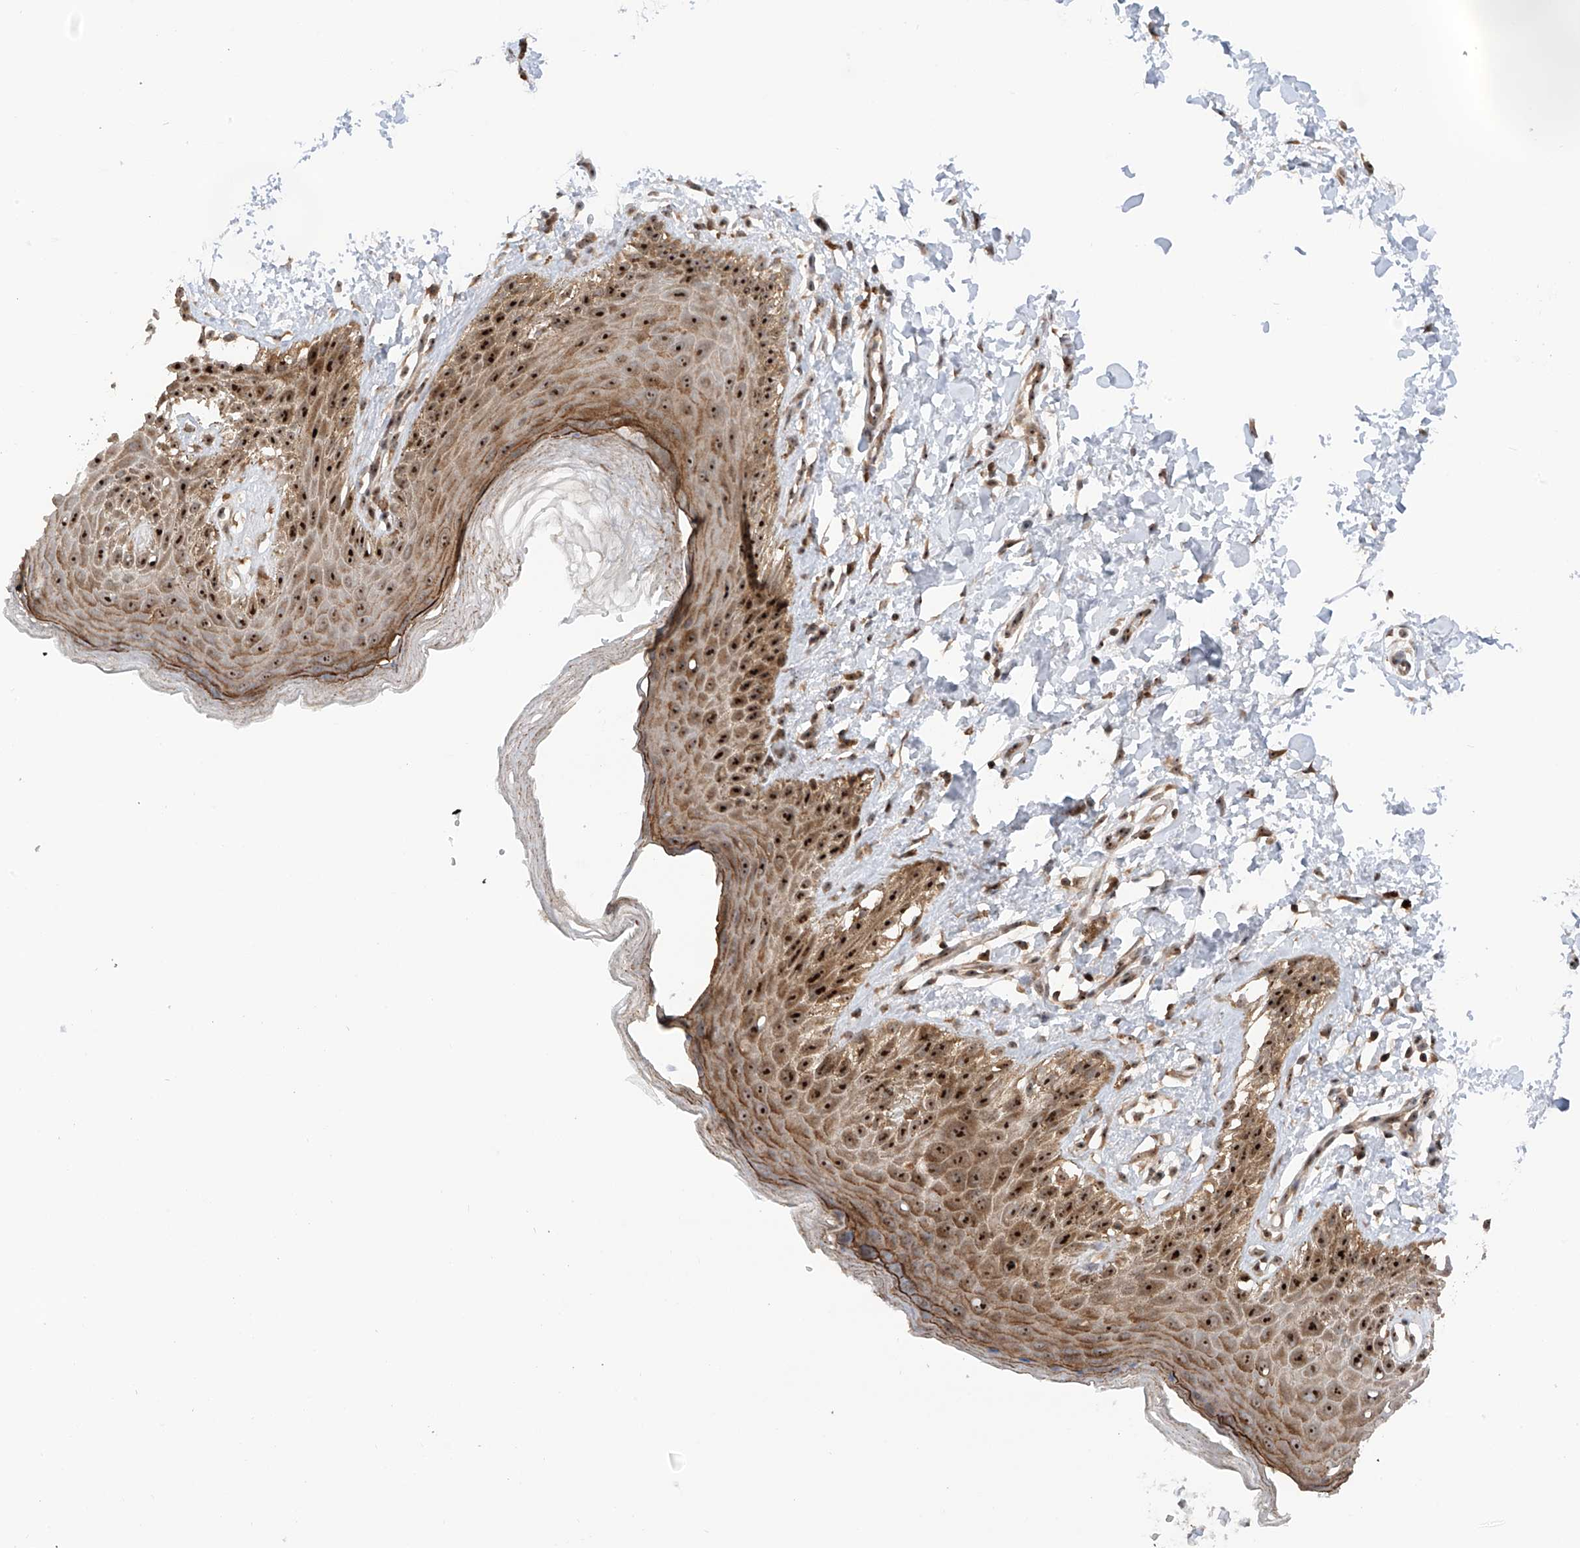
{"staining": {"intensity": "strong", "quantity": ">75%", "location": "cytoplasmic/membranous,nuclear"}, "tissue": "skin", "cell_type": "Epidermal cells", "image_type": "normal", "snomed": [{"axis": "morphology", "description": "Normal tissue, NOS"}, {"axis": "topography", "description": "Anal"}], "caption": "Protein expression by IHC reveals strong cytoplasmic/membranous,nuclear expression in about >75% of epidermal cells in benign skin.", "gene": "C1orf131", "patient": {"sex": "male", "age": 44}}